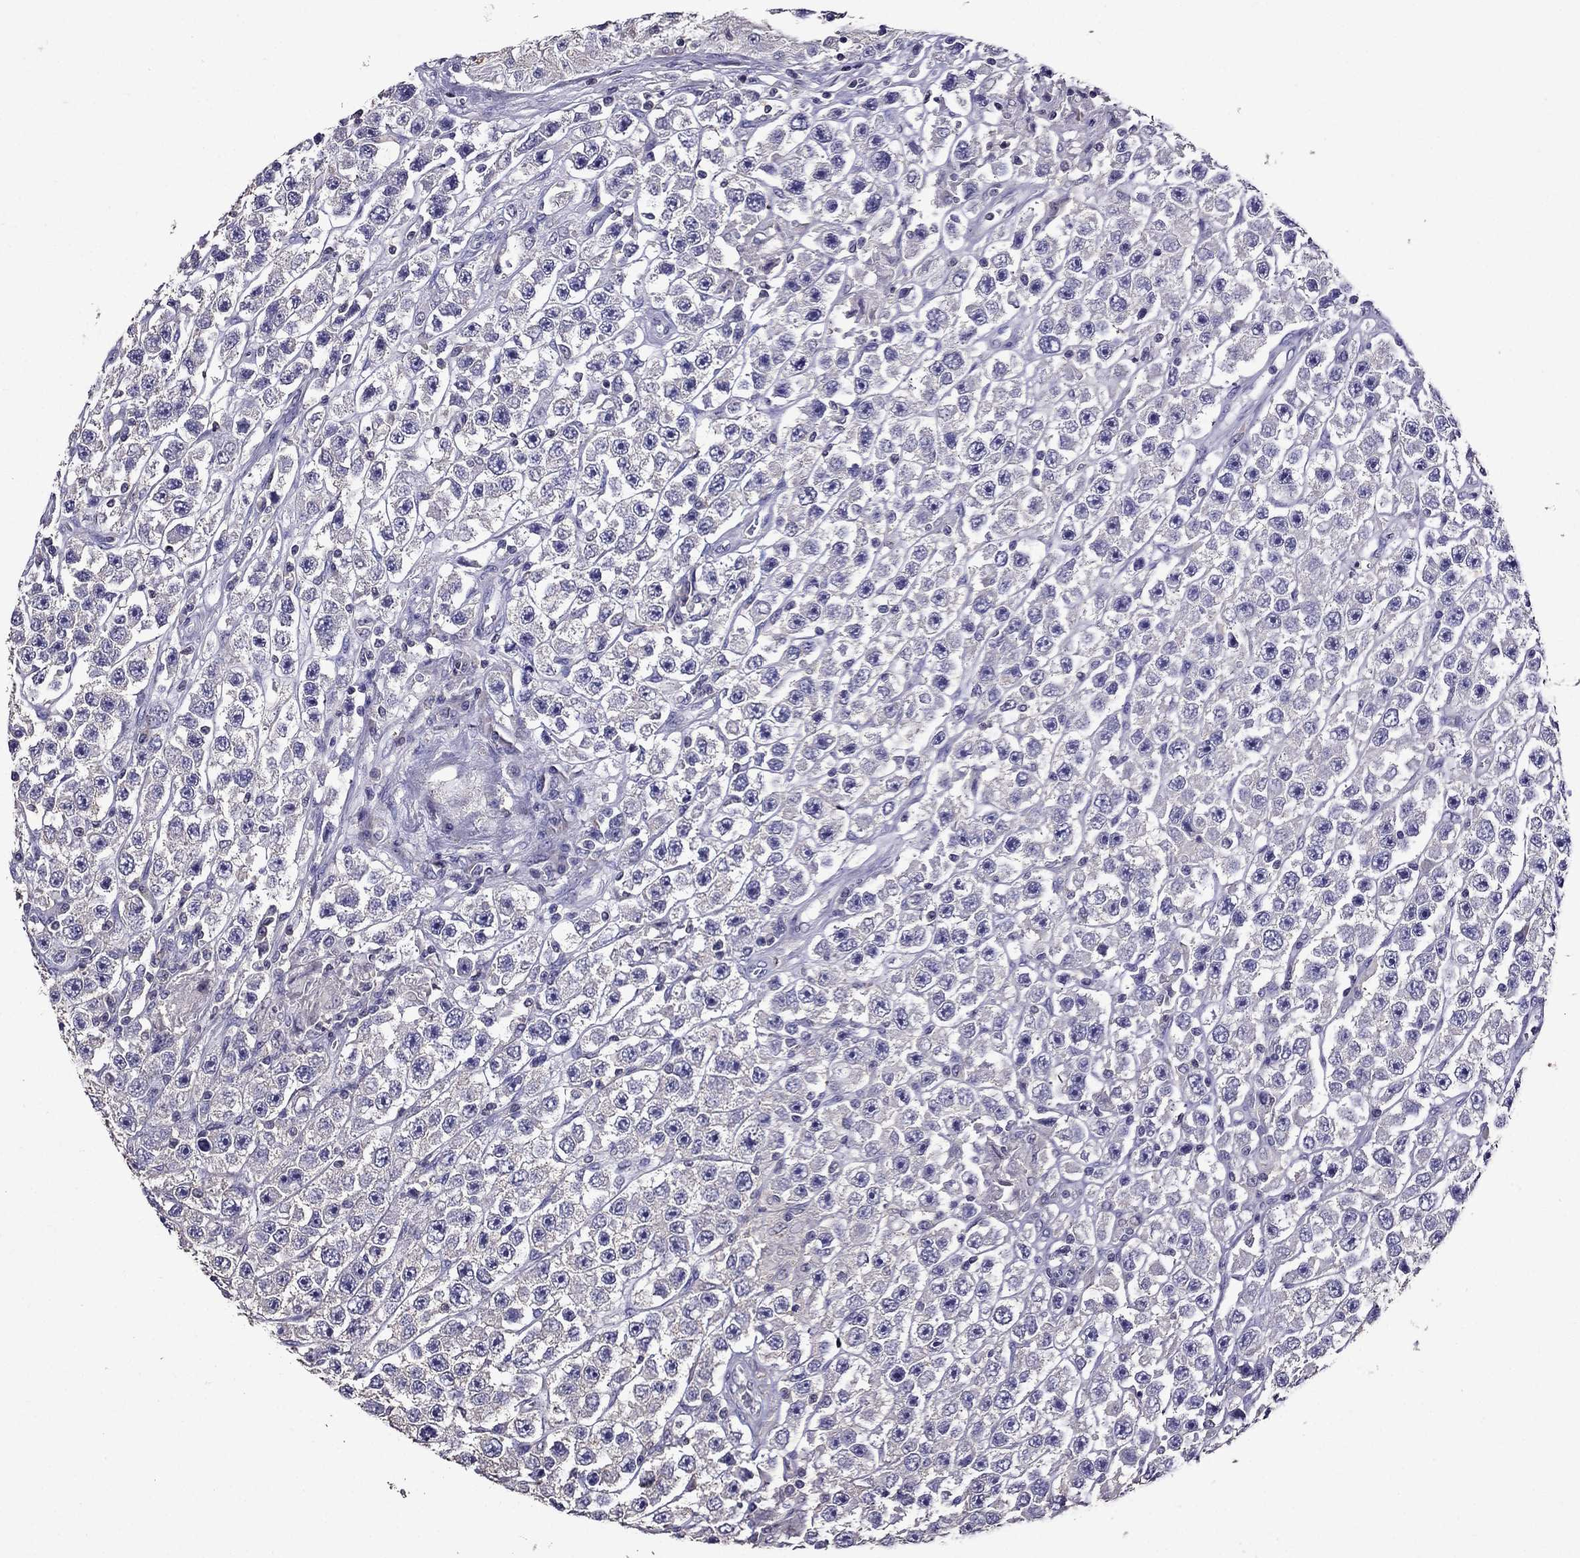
{"staining": {"intensity": "negative", "quantity": "none", "location": "none"}, "tissue": "testis cancer", "cell_type": "Tumor cells", "image_type": "cancer", "snomed": [{"axis": "morphology", "description": "Seminoma, NOS"}, {"axis": "topography", "description": "Testis"}], "caption": "There is no significant expression in tumor cells of testis seminoma. The staining is performed using DAB brown chromogen with nuclei counter-stained in using hematoxylin.", "gene": "NKX3-1", "patient": {"sex": "male", "age": 45}}